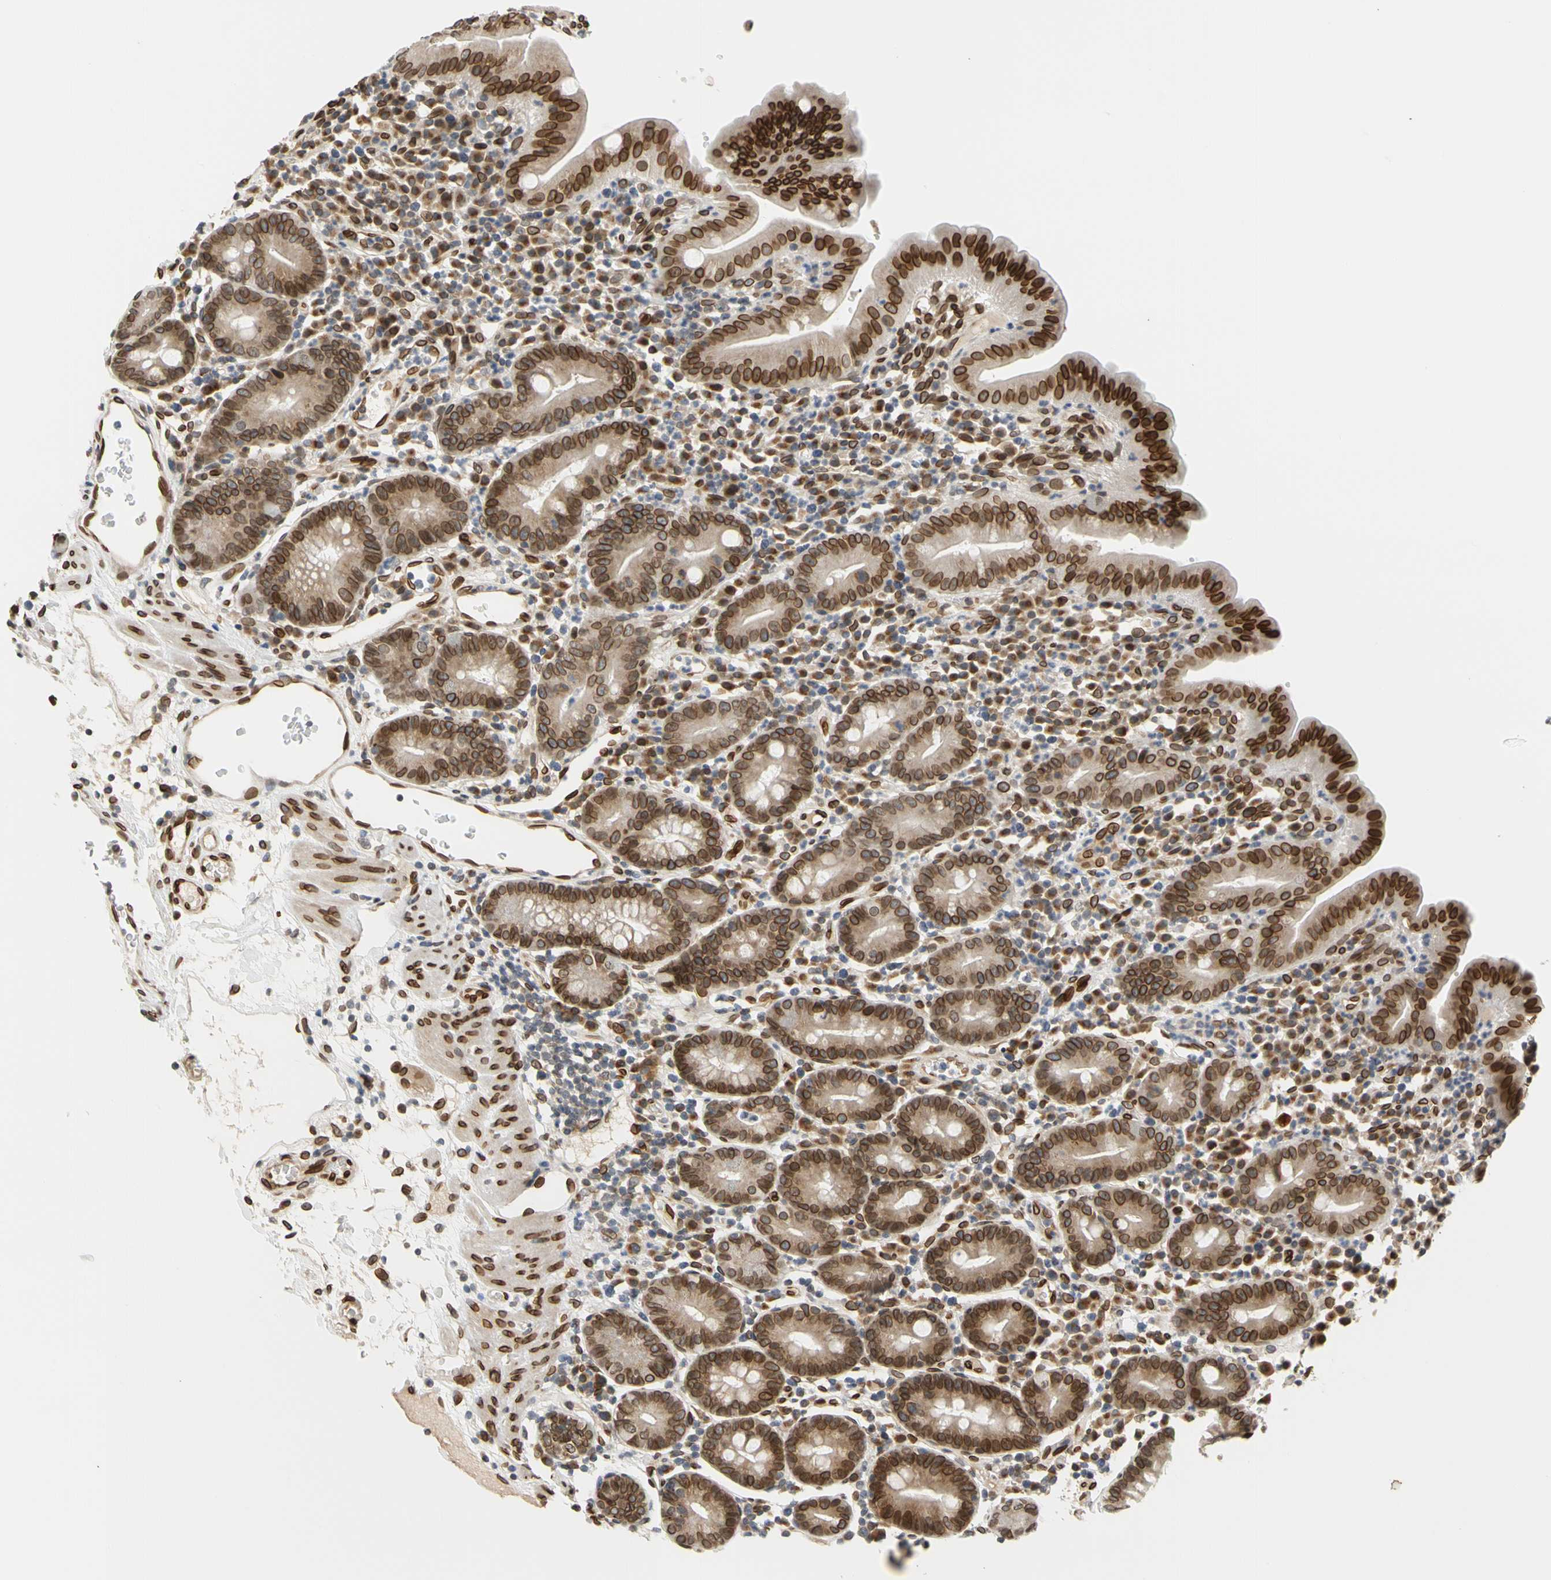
{"staining": {"intensity": "strong", "quantity": ">75%", "location": "cytoplasmic/membranous,nuclear"}, "tissue": "duodenum", "cell_type": "Glandular cells", "image_type": "normal", "snomed": [{"axis": "morphology", "description": "Normal tissue, NOS"}, {"axis": "topography", "description": "Duodenum"}], "caption": "Immunohistochemical staining of benign duodenum reveals strong cytoplasmic/membranous,nuclear protein positivity in approximately >75% of glandular cells. (DAB (3,3'-diaminobenzidine) IHC with brightfield microscopy, high magnification).", "gene": "SUN1", "patient": {"sex": "male", "age": 50}}